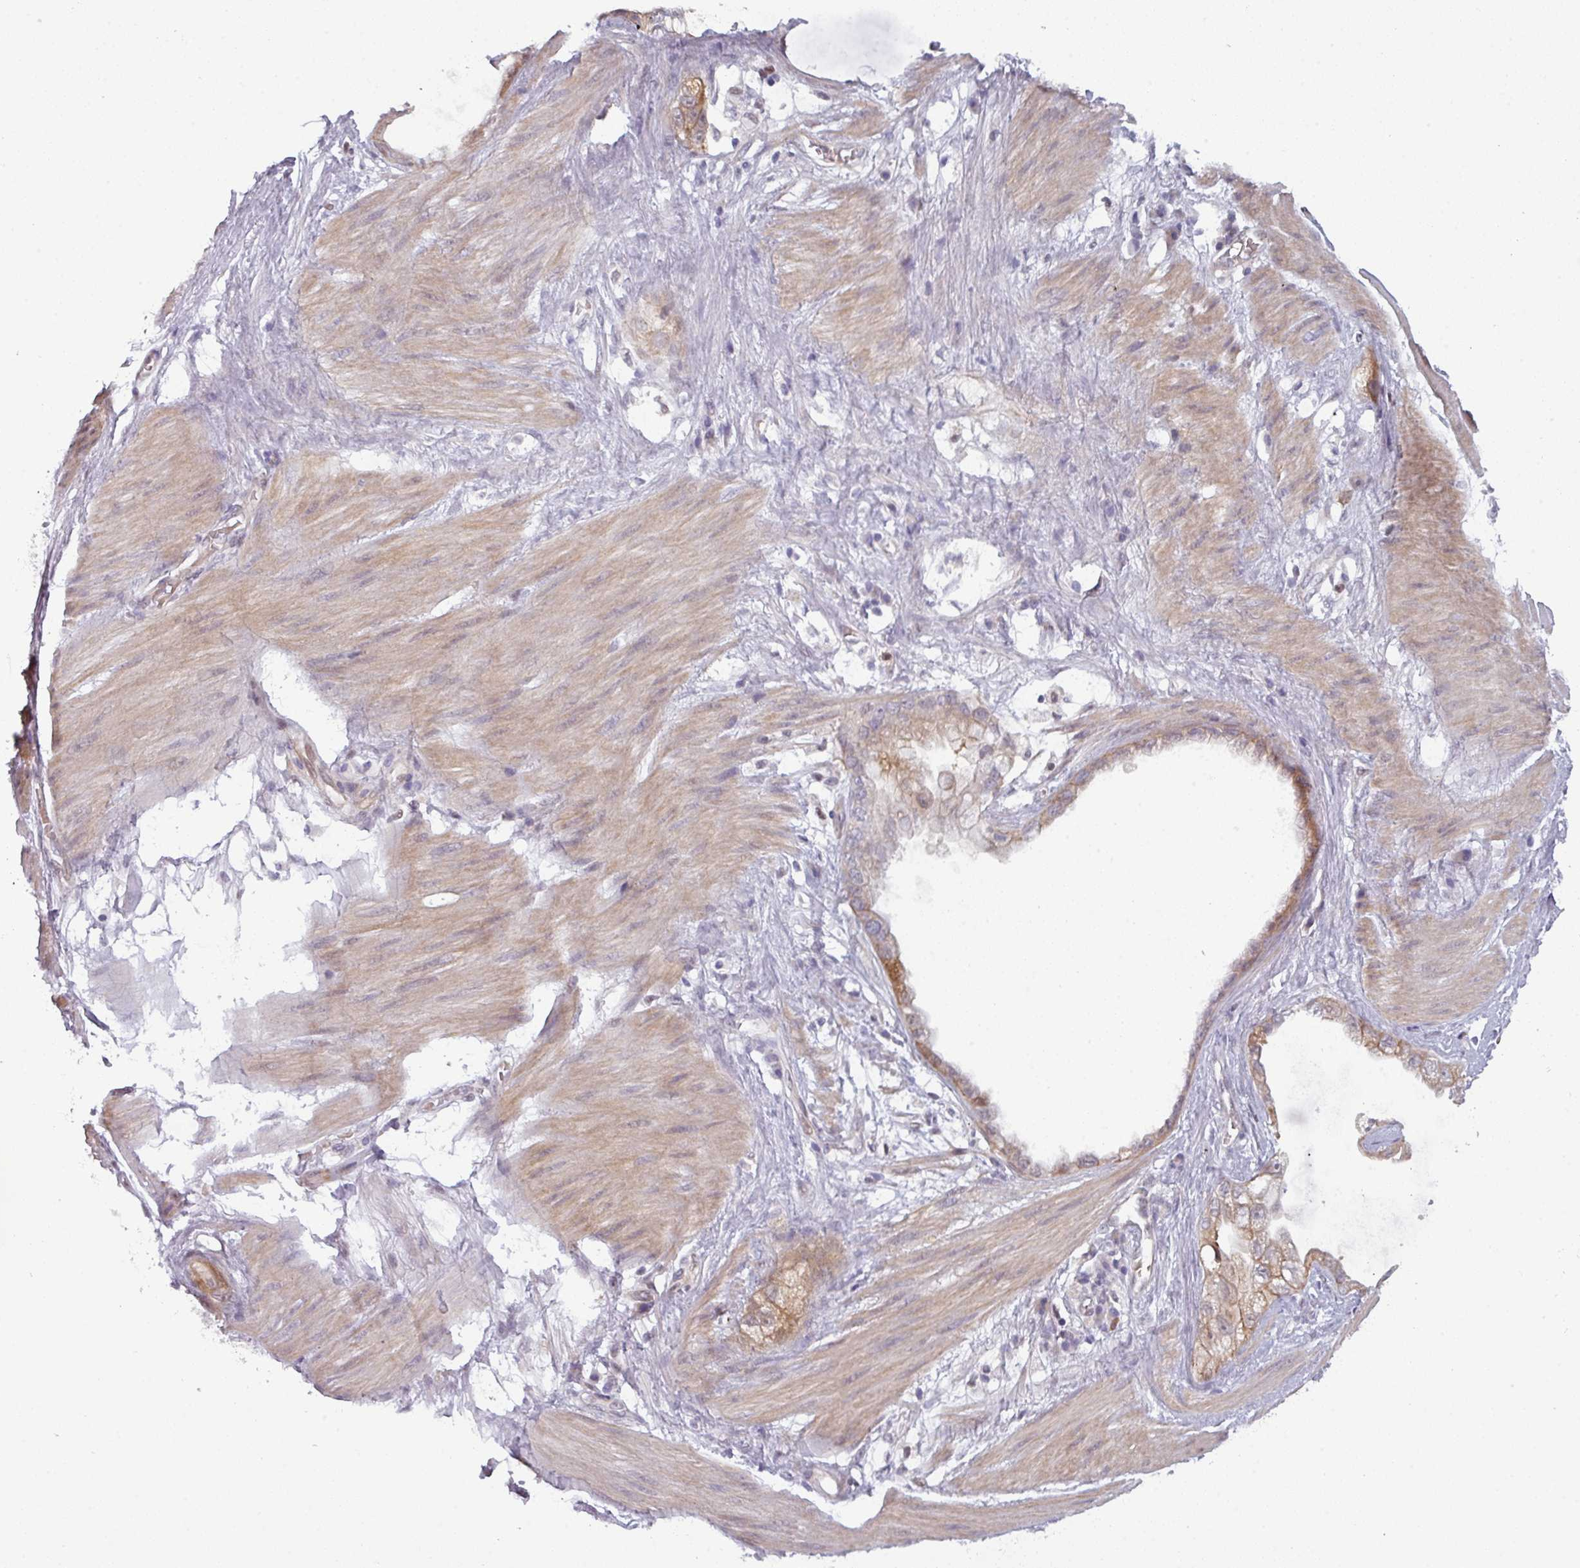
{"staining": {"intensity": "moderate", "quantity": ">75%", "location": "cytoplasmic/membranous"}, "tissue": "stomach cancer", "cell_type": "Tumor cells", "image_type": "cancer", "snomed": [{"axis": "morphology", "description": "Adenocarcinoma, NOS"}, {"axis": "topography", "description": "Stomach"}], "caption": "Immunohistochemical staining of human stomach cancer (adenocarcinoma) shows medium levels of moderate cytoplasmic/membranous protein expression in about >75% of tumor cells.", "gene": "PRAMEF12", "patient": {"sex": "male", "age": 55}}